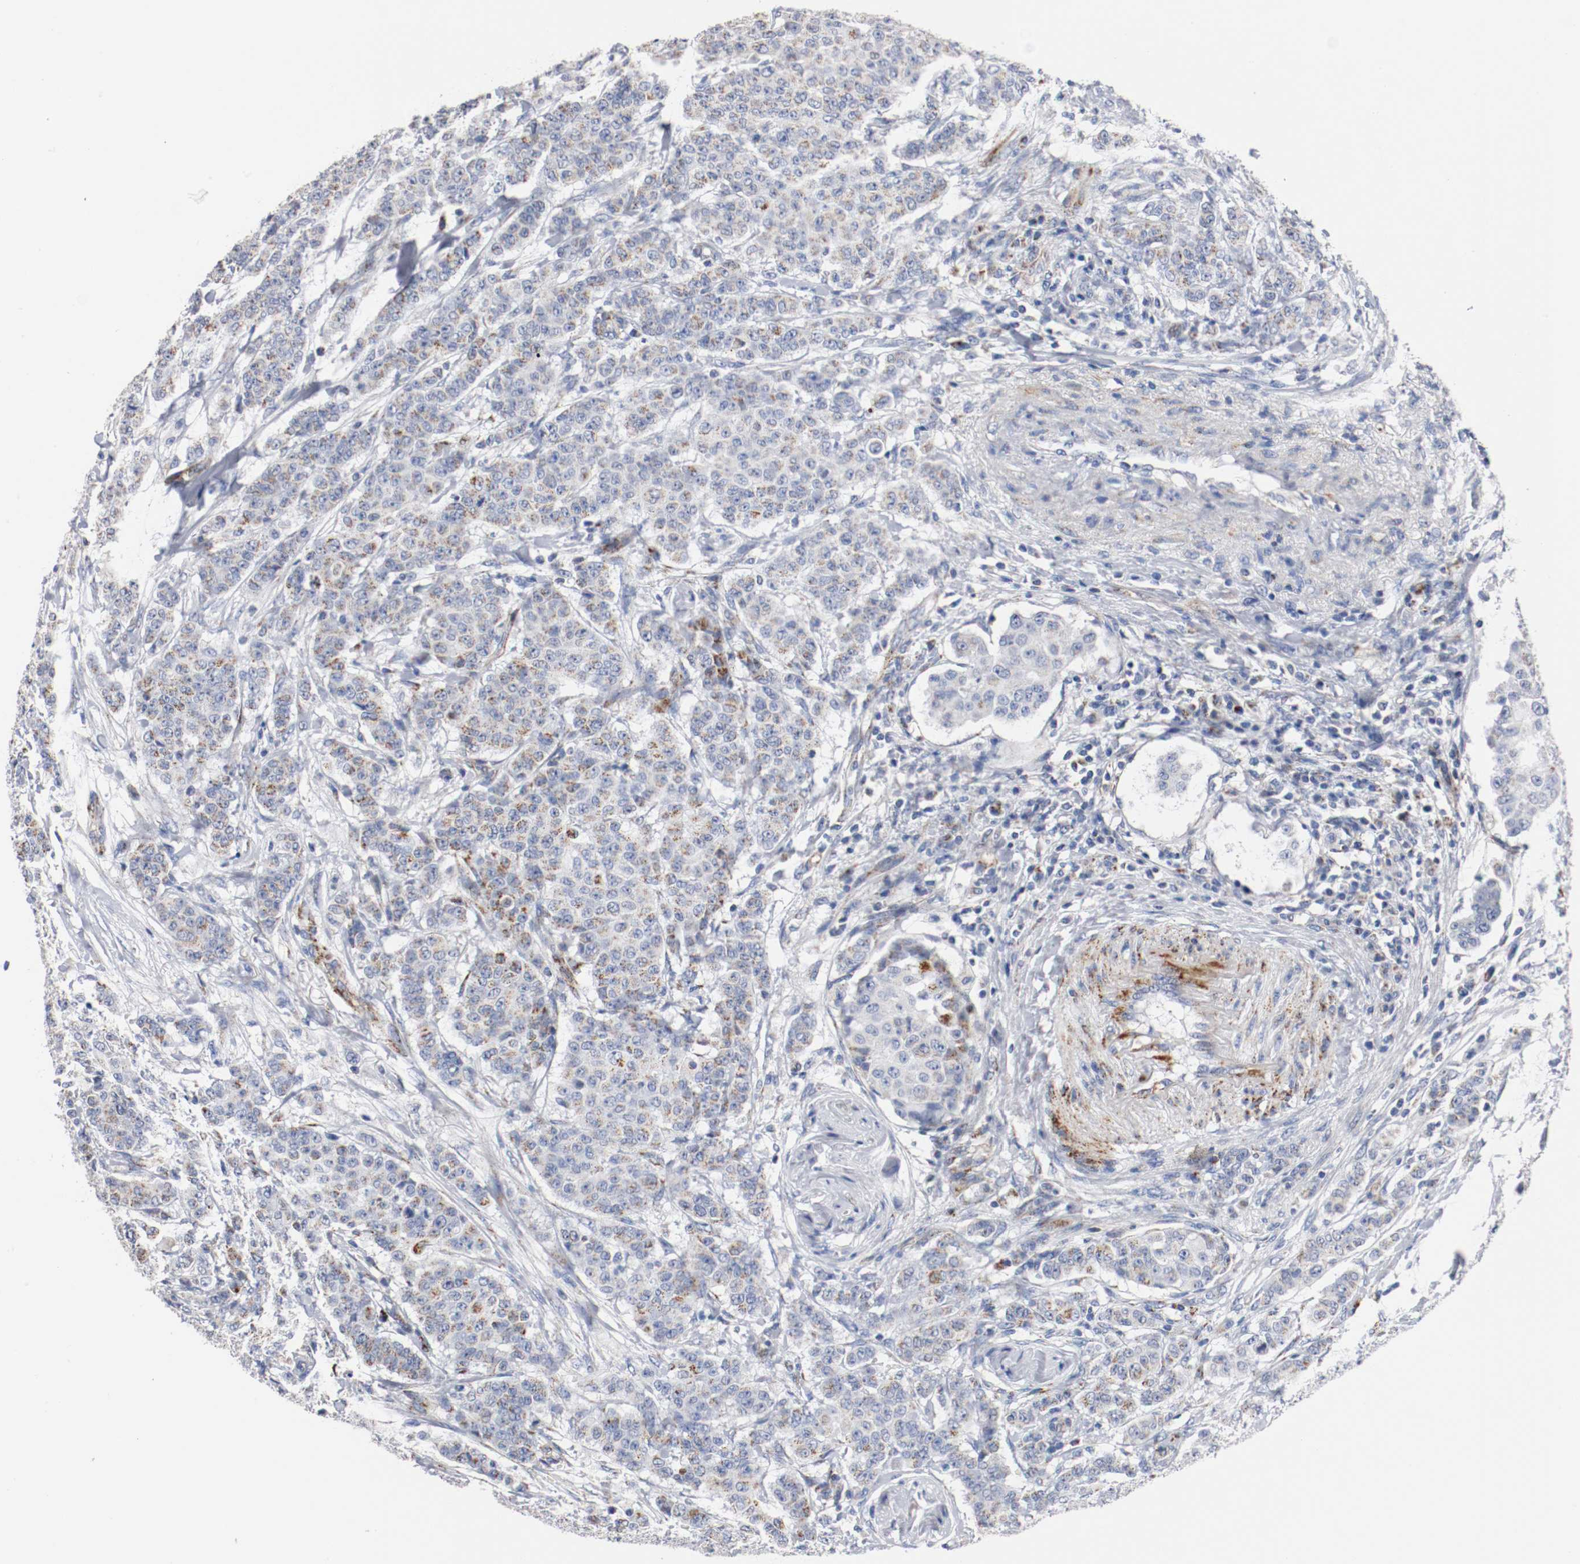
{"staining": {"intensity": "weak", "quantity": "25%-75%", "location": "cytoplasmic/membranous"}, "tissue": "breast cancer", "cell_type": "Tumor cells", "image_type": "cancer", "snomed": [{"axis": "morphology", "description": "Duct carcinoma"}, {"axis": "topography", "description": "Breast"}], "caption": "High-power microscopy captured an immunohistochemistry histopathology image of breast cancer, revealing weak cytoplasmic/membranous expression in about 25%-75% of tumor cells. (Stains: DAB in brown, nuclei in blue, Microscopy: brightfield microscopy at high magnification).", "gene": "TUBD1", "patient": {"sex": "female", "age": 40}}